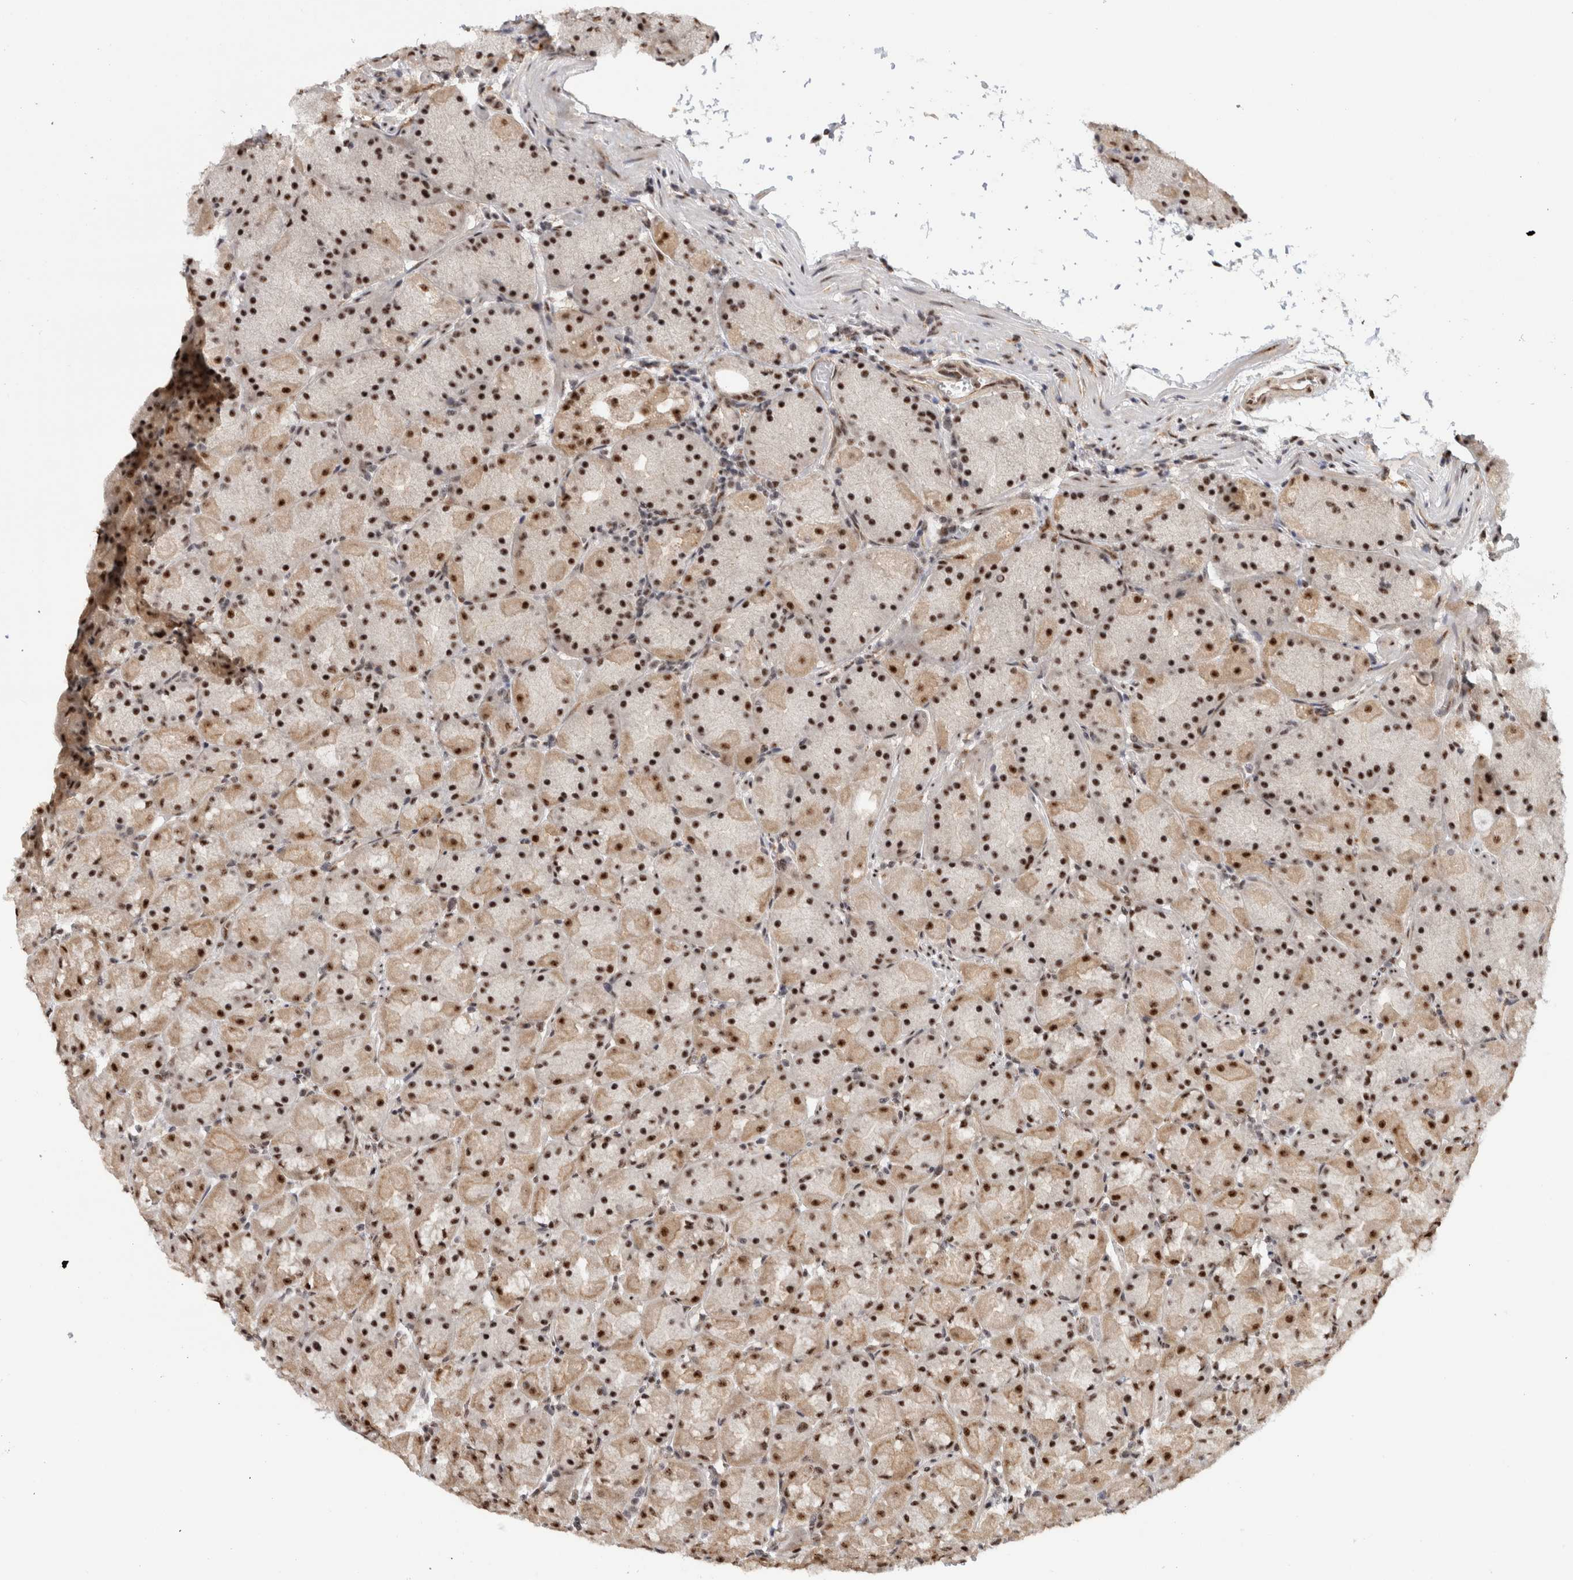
{"staining": {"intensity": "strong", "quantity": ">75%", "location": "cytoplasmic/membranous,nuclear"}, "tissue": "stomach", "cell_type": "Glandular cells", "image_type": "normal", "snomed": [{"axis": "morphology", "description": "Normal tissue, NOS"}, {"axis": "topography", "description": "Stomach, upper"}, {"axis": "topography", "description": "Stomach"}], "caption": "Human stomach stained for a protein (brown) reveals strong cytoplasmic/membranous,nuclear positive positivity in about >75% of glandular cells.", "gene": "MKNK1", "patient": {"sex": "male", "age": 48}}